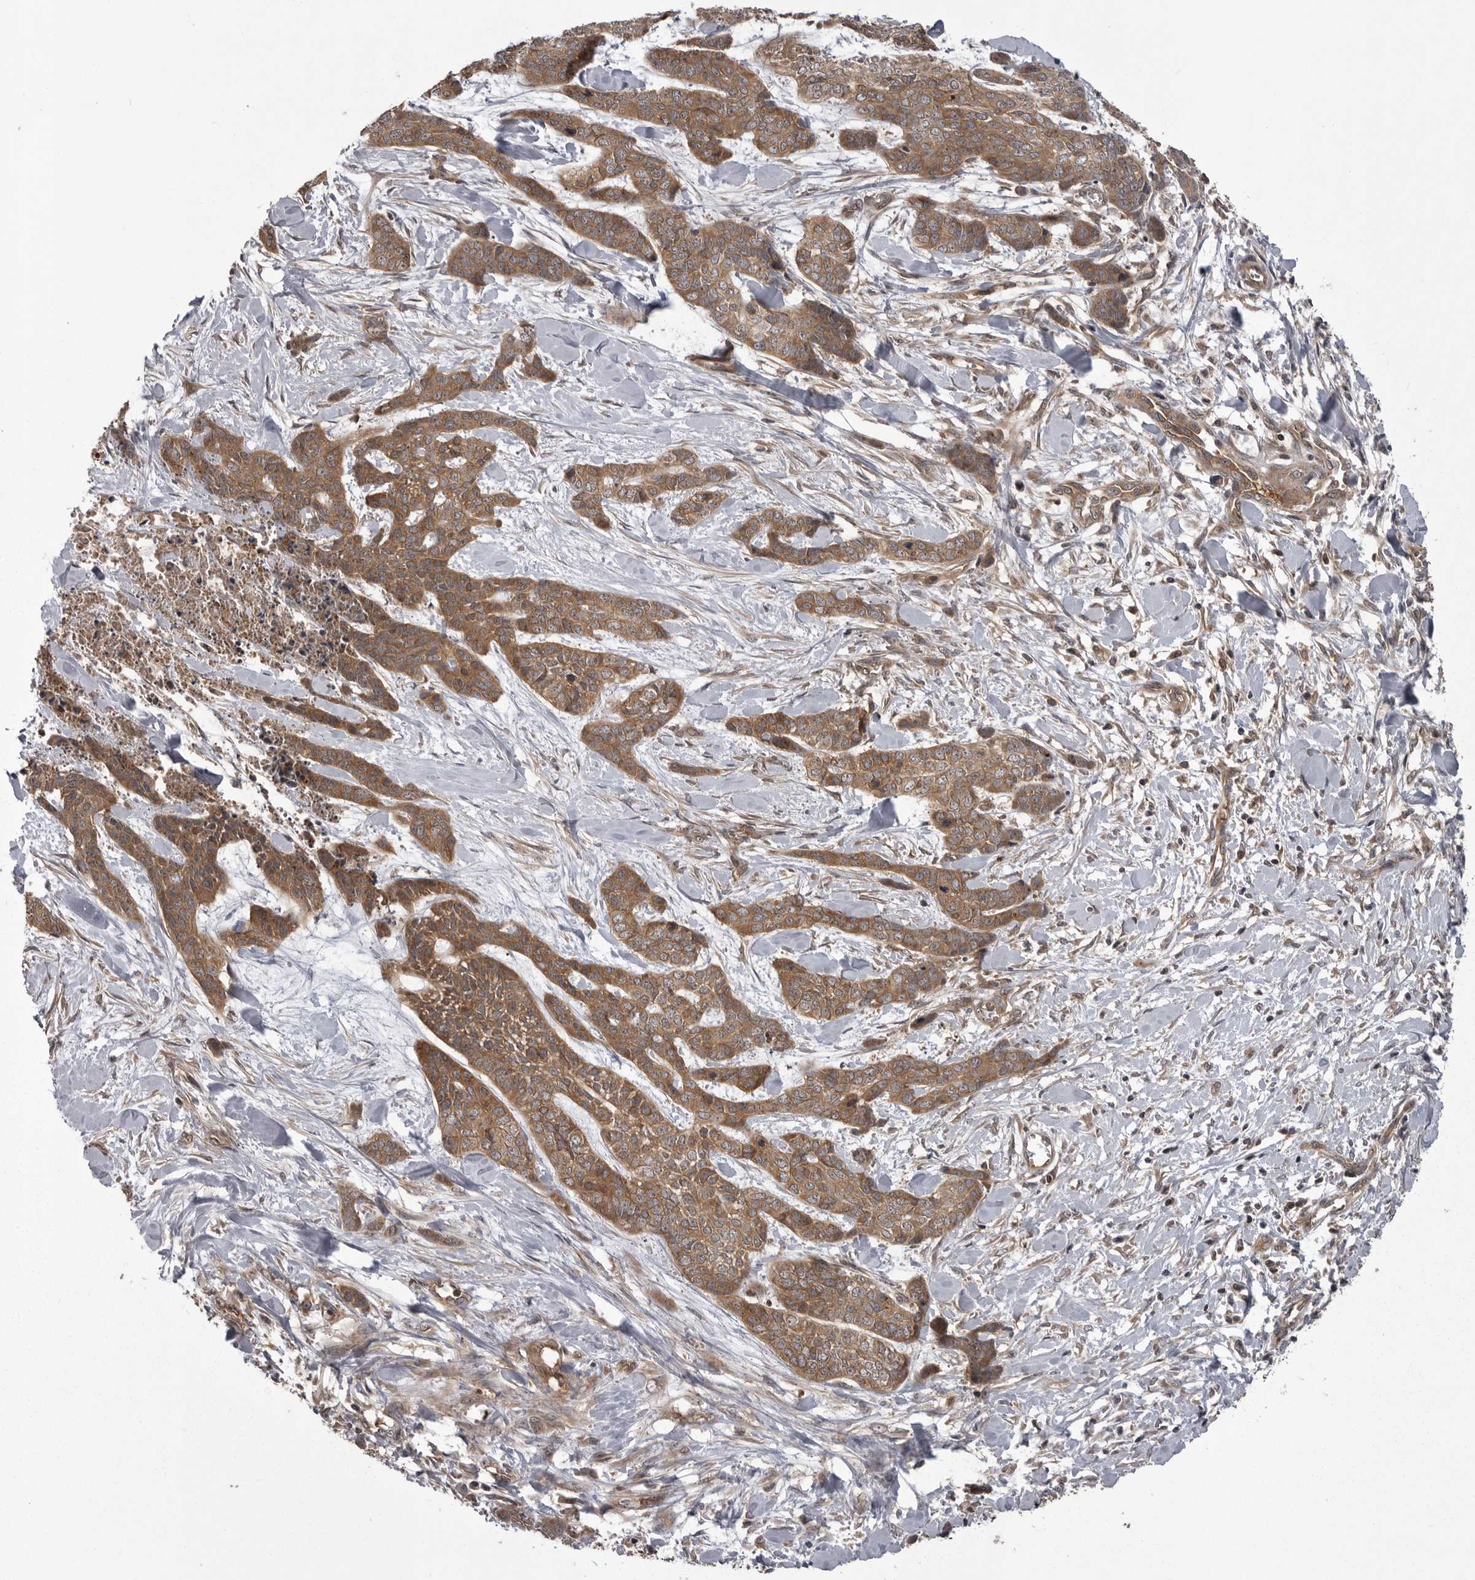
{"staining": {"intensity": "moderate", "quantity": ">75%", "location": "cytoplasmic/membranous"}, "tissue": "skin cancer", "cell_type": "Tumor cells", "image_type": "cancer", "snomed": [{"axis": "morphology", "description": "Basal cell carcinoma"}, {"axis": "topography", "description": "Skin"}], "caption": "Brown immunohistochemical staining in human skin cancer (basal cell carcinoma) demonstrates moderate cytoplasmic/membranous staining in approximately >75% of tumor cells.", "gene": "STK24", "patient": {"sex": "female", "age": 64}}